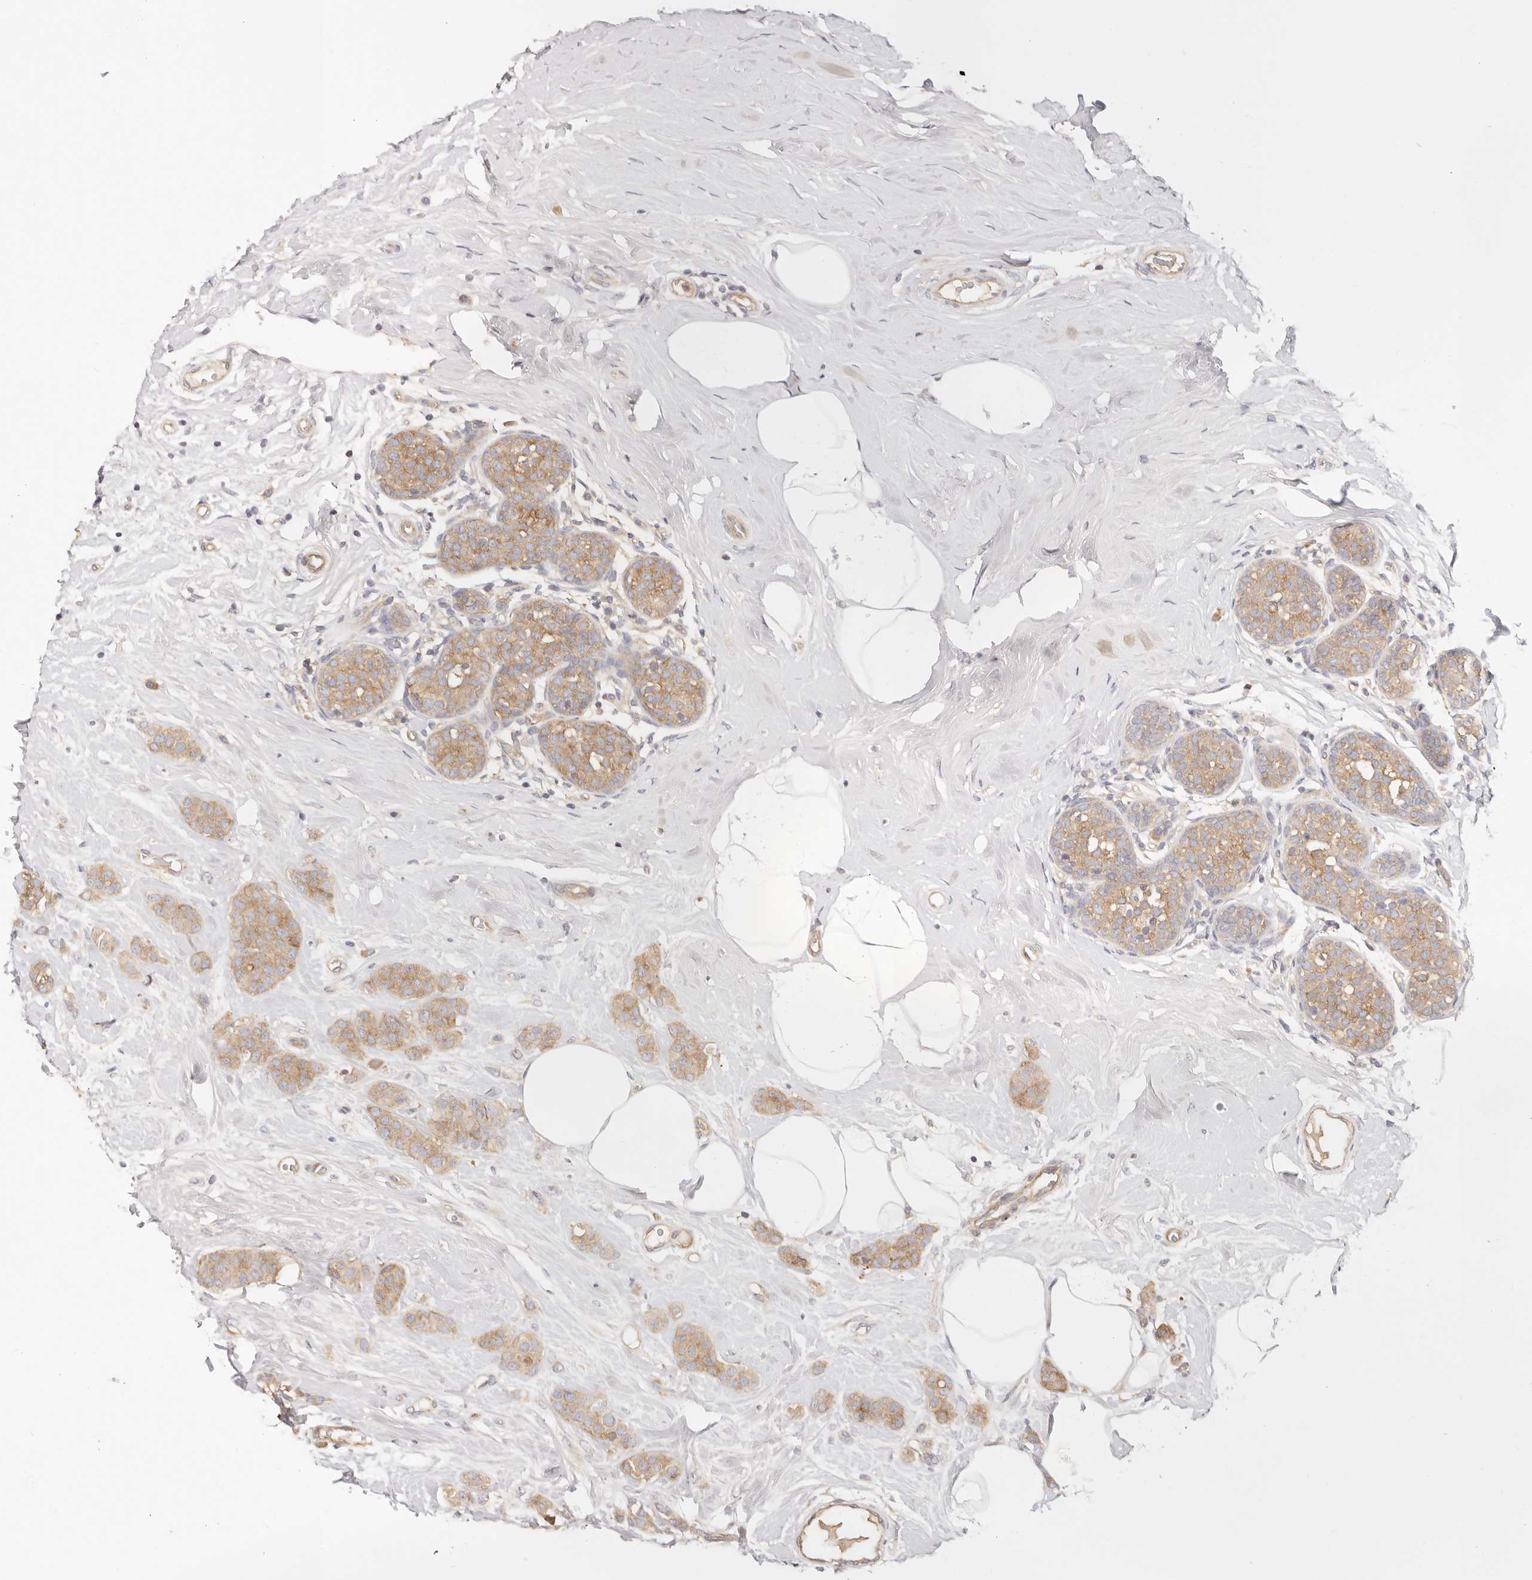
{"staining": {"intensity": "moderate", "quantity": ">75%", "location": "cytoplasmic/membranous"}, "tissue": "breast cancer", "cell_type": "Tumor cells", "image_type": "cancer", "snomed": [{"axis": "morphology", "description": "Lobular carcinoma, in situ"}, {"axis": "morphology", "description": "Lobular carcinoma"}, {"axis": "topography", "description": "Breast"}], "caption": "Moderate cytoplasmic/membranous protein positivity is identified in approximately >75% of tumor cells in breast cancer (lobular carcinoma in situ).", "gene": "KCMF1", "patient": {"sex": "female", "age": 41}}